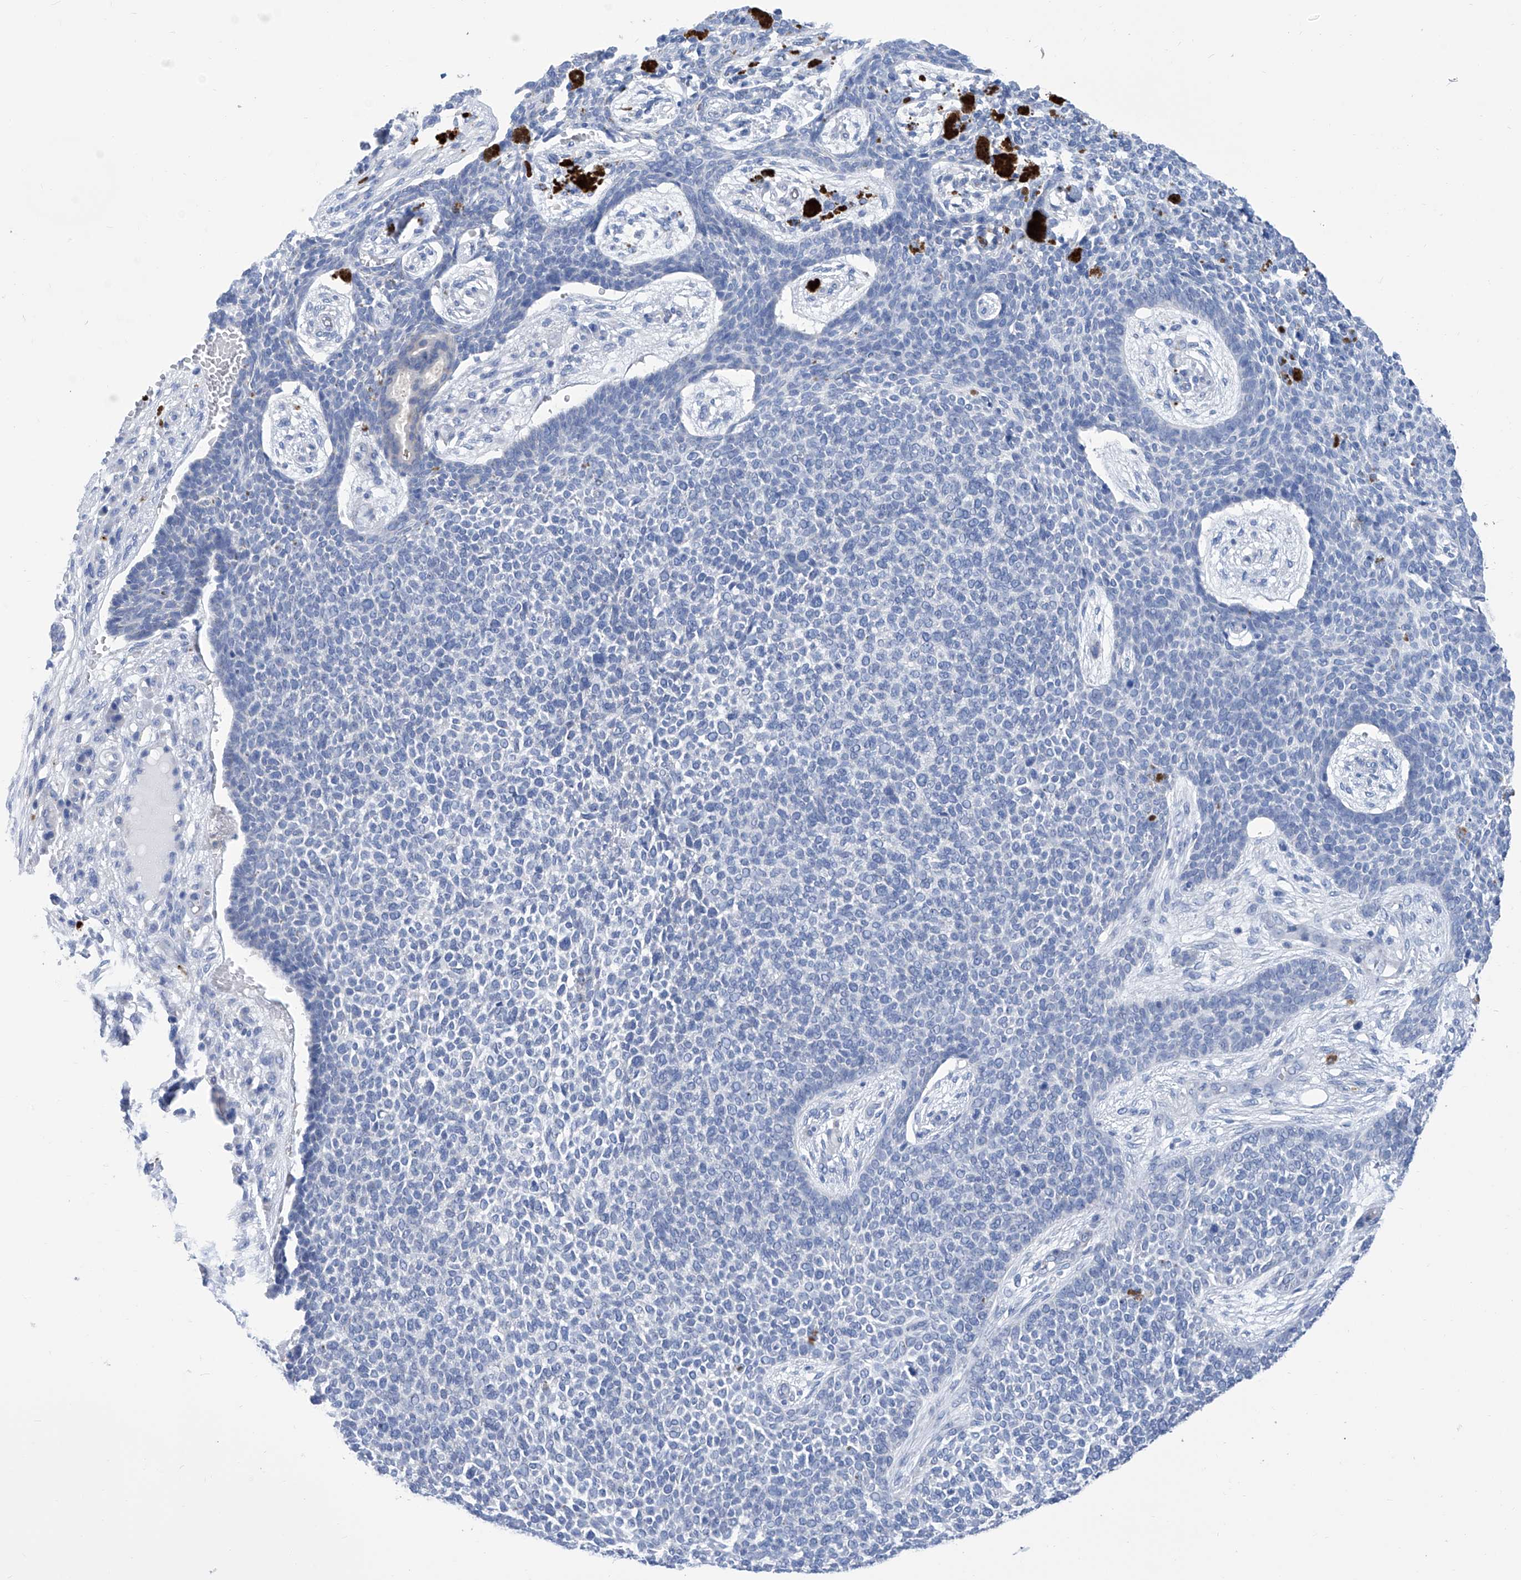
{"staining": {"intensity": "negative", "quantity": "none", "location": "none"}, "tissue": "skin cancer", "cell_type": "Tumor cells", "image_type": "cancer", "snomed": [{"axis": "morphology", "description": "Basal cell carcinoma"}, {"axis": "topography", "description": "Skin"}], "caption": "Tumor cells are negative for protein expression in human skin cancer (basal cell carcinoma).", "gene": "IMPA2", "patient": {"sex": "female", "age": 84}}